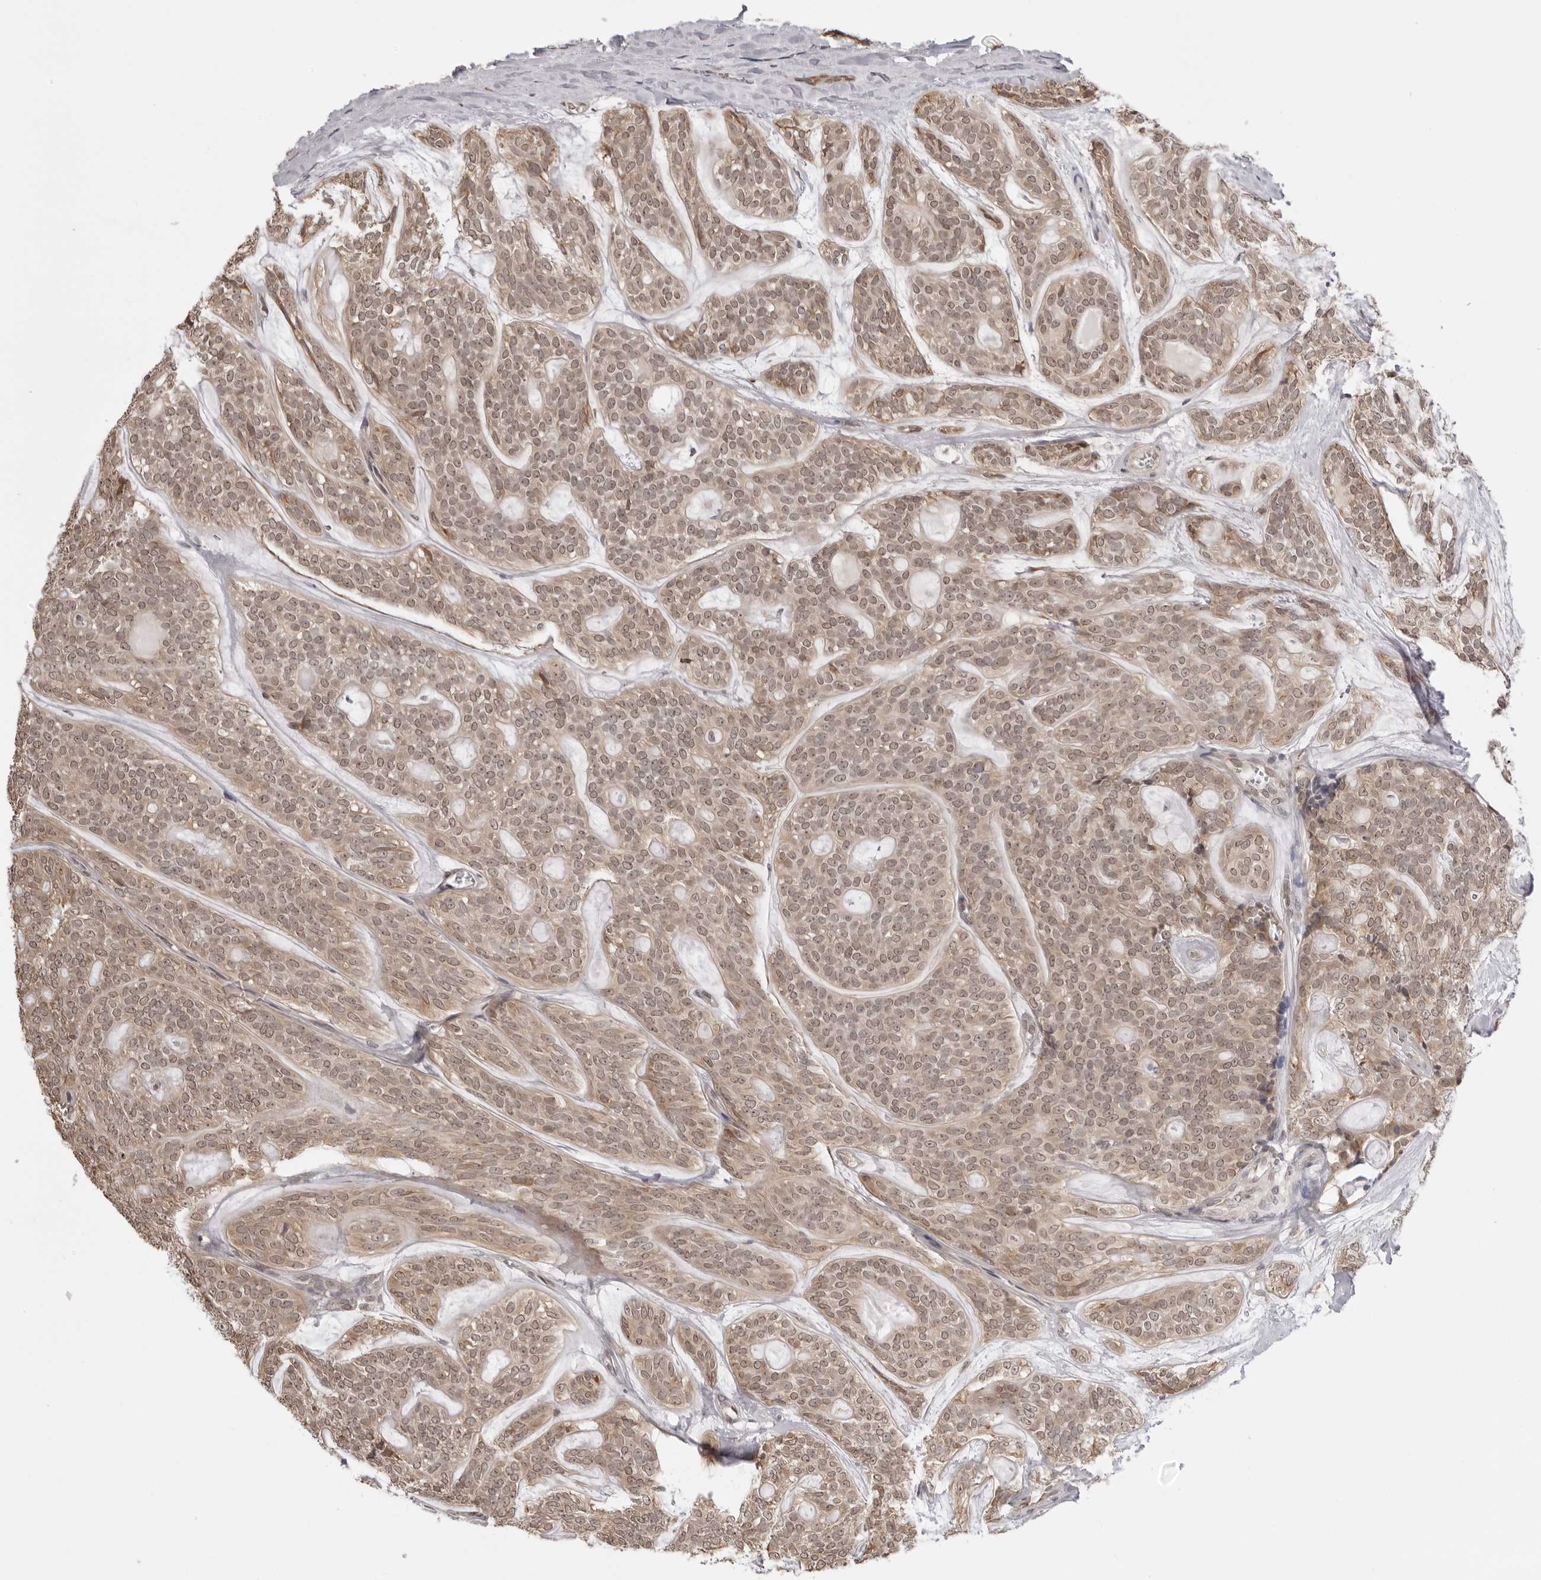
{"staining": {"intensity": "weak", "quantity": ">75%", "location": "cytoplasmic/membranous,nuclear"}, "tissue": "head and neck cancer", "cell_type": "Tumor cells", "image_type": "cancer", "snomed": [{"axis": "morphology", "description": "Adenocarcinoma, NOS"}, {"axis": "topography", "description": "Head-Neck"}], "caption": "IHC photomicrograph of human adenocarcinoma (head and neck) stained for a protein (brown), which displays low levels of weak cytoplasmic/membranous and nuclear positivity in about >75% of tumor cells.", "gene": "ZC3H11A", "patient": {"sex": "male", "age": 66}}